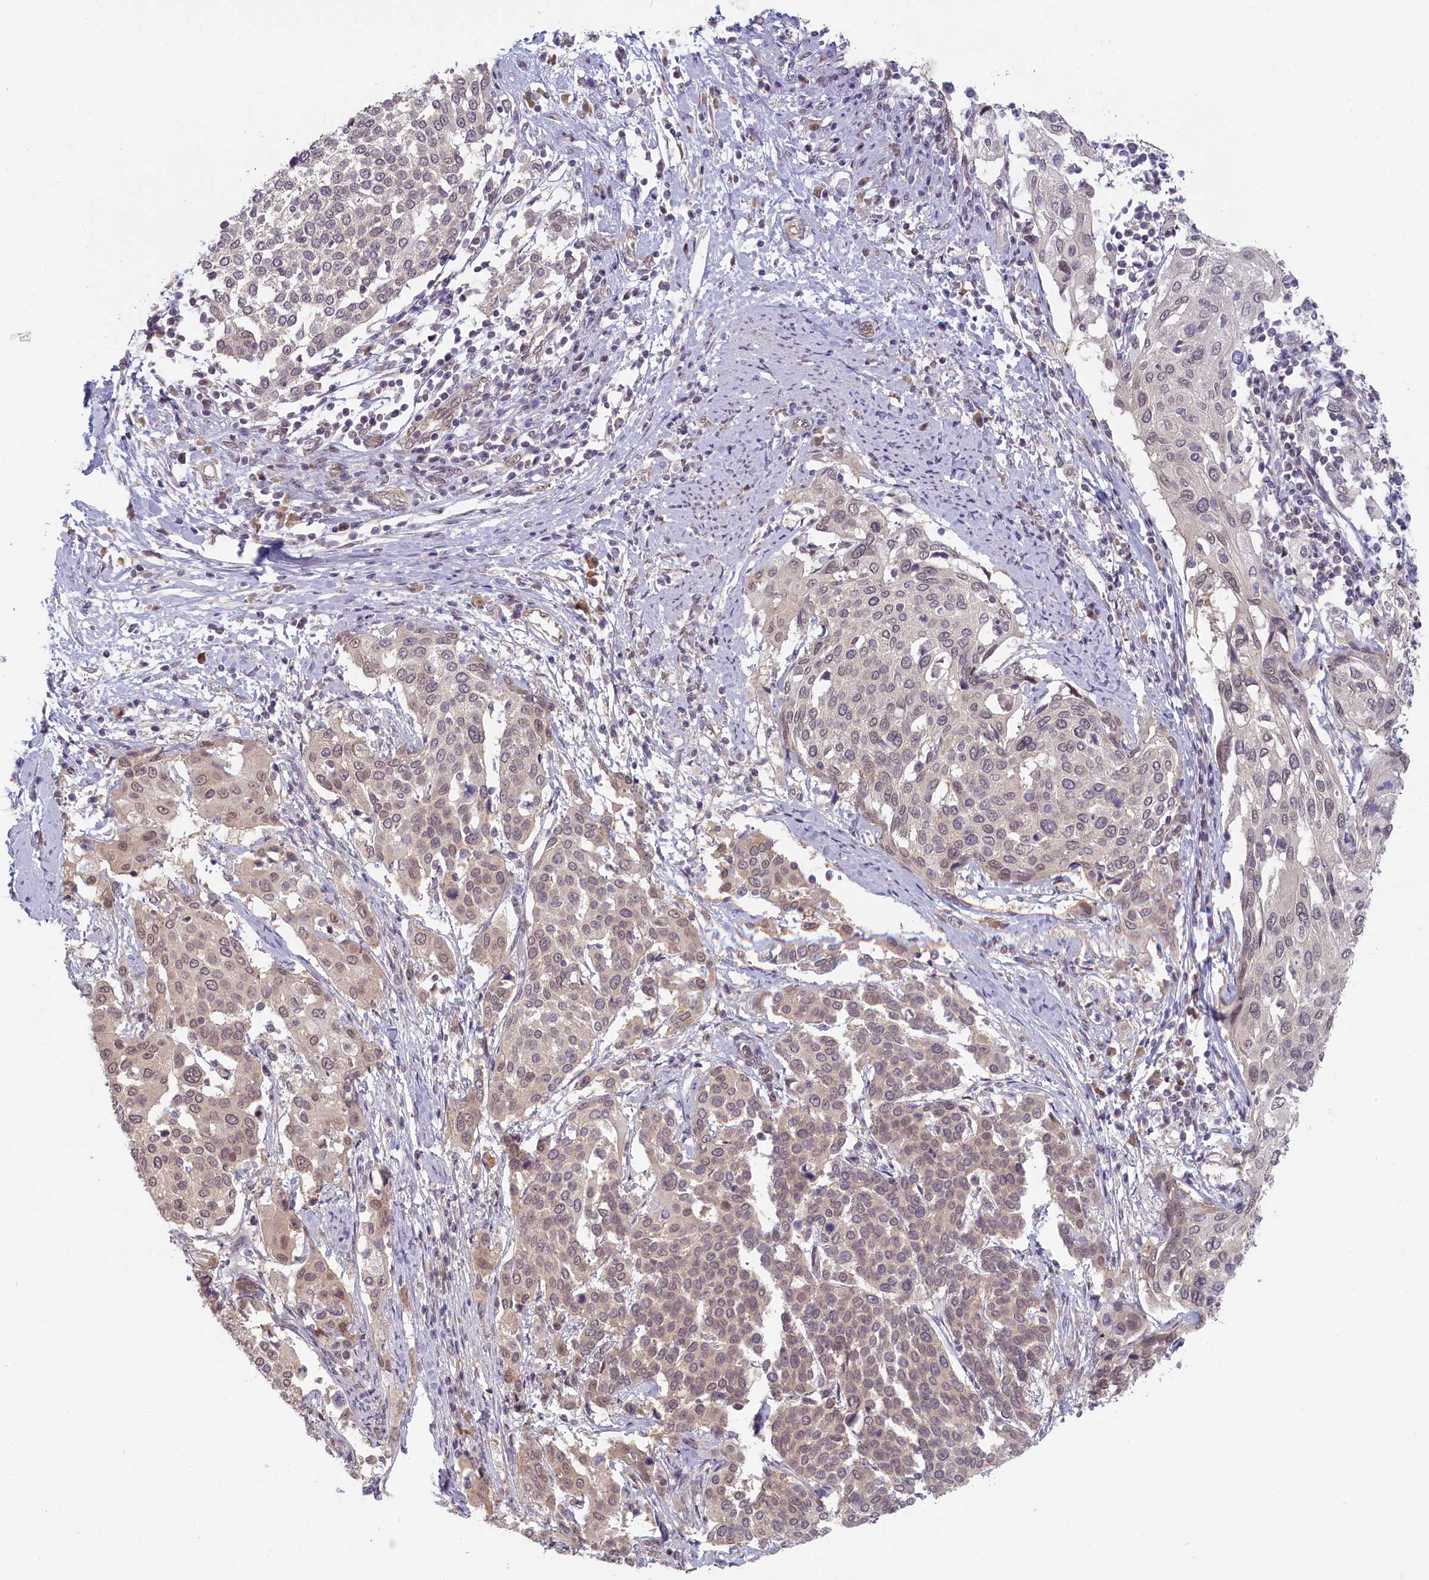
{"staining": {"intensity": "weak", "quantity": "25%-75%", "location": "cytoplasmic/membranous,nuclear"}, "tissue": "cervical cancer", "cell_type": "Tumor cells", "image_type": "cancer", "snomed": [{"axis": "morphology", "description": "Squamous cell carcinoma, NOS"}, {"axis": "topography", "description": "Cervix"}], "caption": "Human cervical cancer (squamous cell carcinoma) stained with a brown dye displays weak cytoplasmic/membranous and nuclear positive positivity in approximately 25%-75% of tumor cells.", "gene": "C19orf44", "patient": {"sex": "female", "age": 44}}